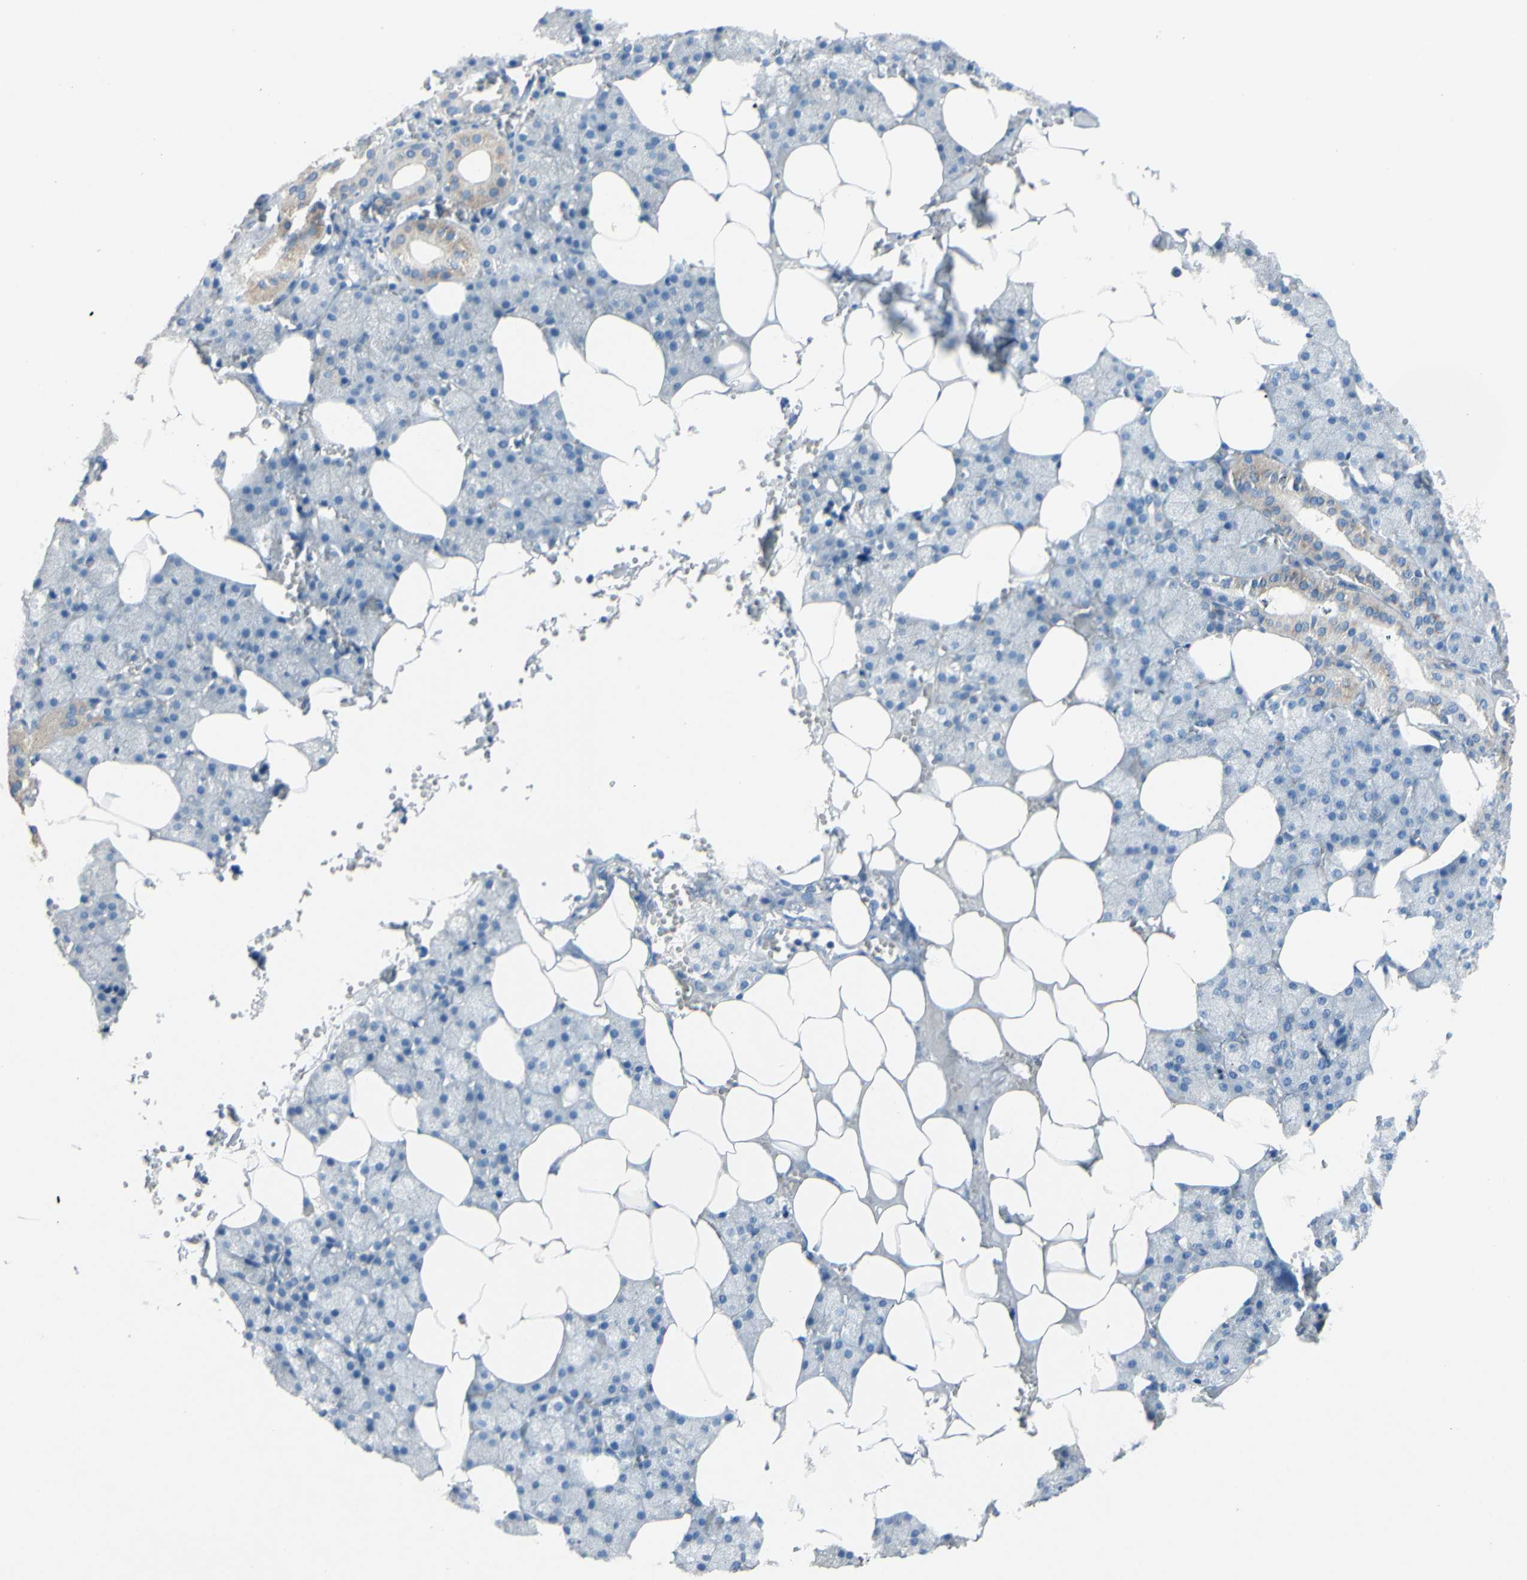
{"staining": {"intensity": "weak", "quantity": "<25%", "location": "cytoplasmic/membranous"}, "tissue": "salivary gland", "cell_type": "Glandular cells", "image_type": "normal", "snomed": [{"axis": "morphology", "description": "Normal tissue, NOS"}, {"axis": "topography", "description": "Salivary gland"}], "caption": "Benign salivary gland was stained to show a protein in brown. There is no significant staining in glandular cells. The staining was performed using DAB (3,3'-diaminobenzidine) to visualize the protein expression in brown, while the nuclei were stained in blue with hematoxylin (Magnification: 20x).", "gene": "CDH10", "patient": {"sex": "male", "age": 62}}